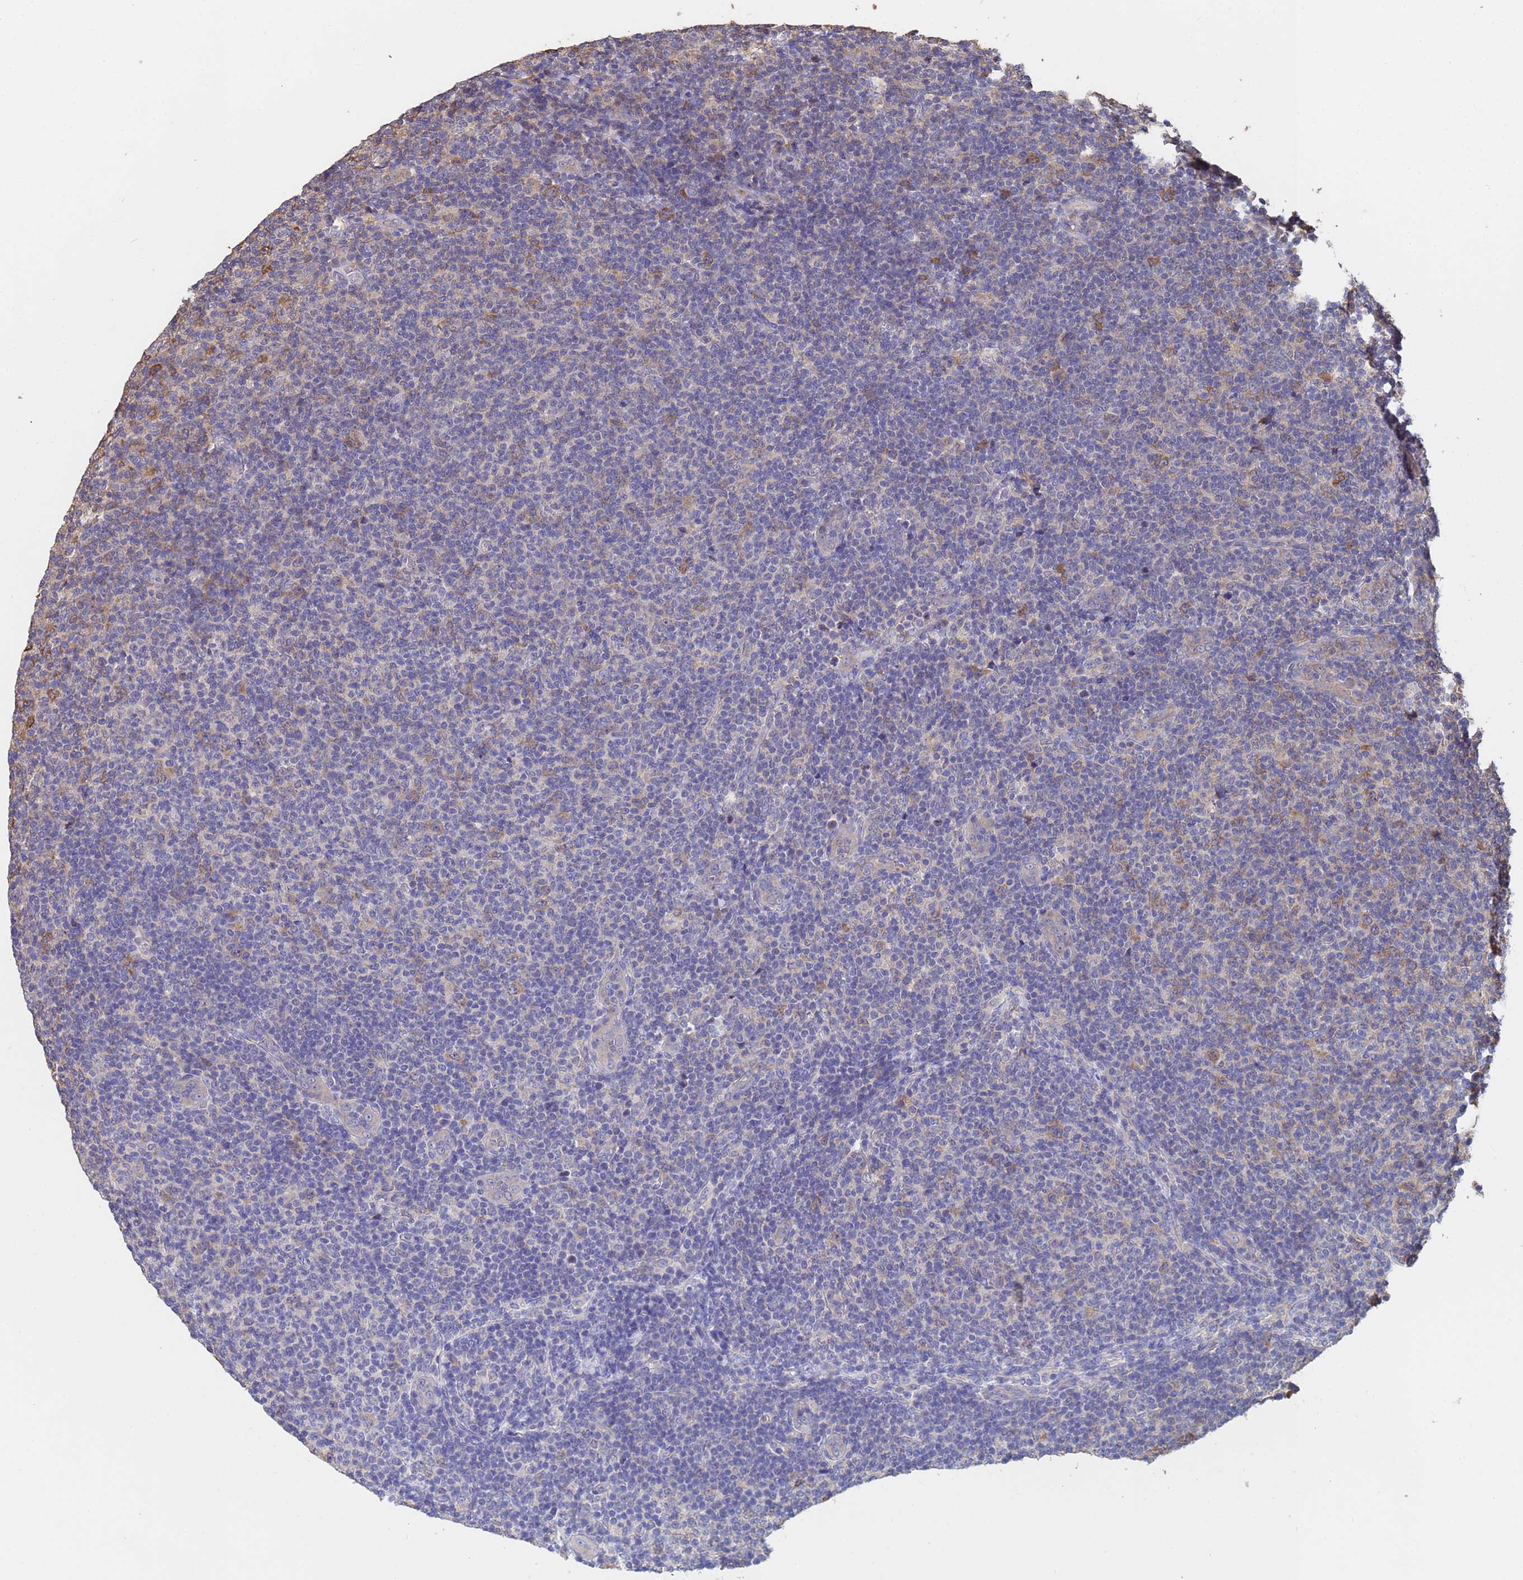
{"staining": {"intensity": "moderate", "quantity": "<25%", "location": "cytoplasmic/membranous"}, "tissue": "lymphoma", "cell_type": "Tumor cells", "image_type": "cancer", "snomed": [{"axis": "morphology", "description": "Malignant lymphoma, non-Hodgkin's type, Low grade"}, {"axis": "topography", "description": "Lymph node"}], "caption": "Lymphoma was stained to show a protein in brown. There is low levels of moderate cytoplasmic/membranous expression in approximately <25% of tumor cells.", "gene": "FAM25A", "patient": {"sex": "male", "age": 66}}